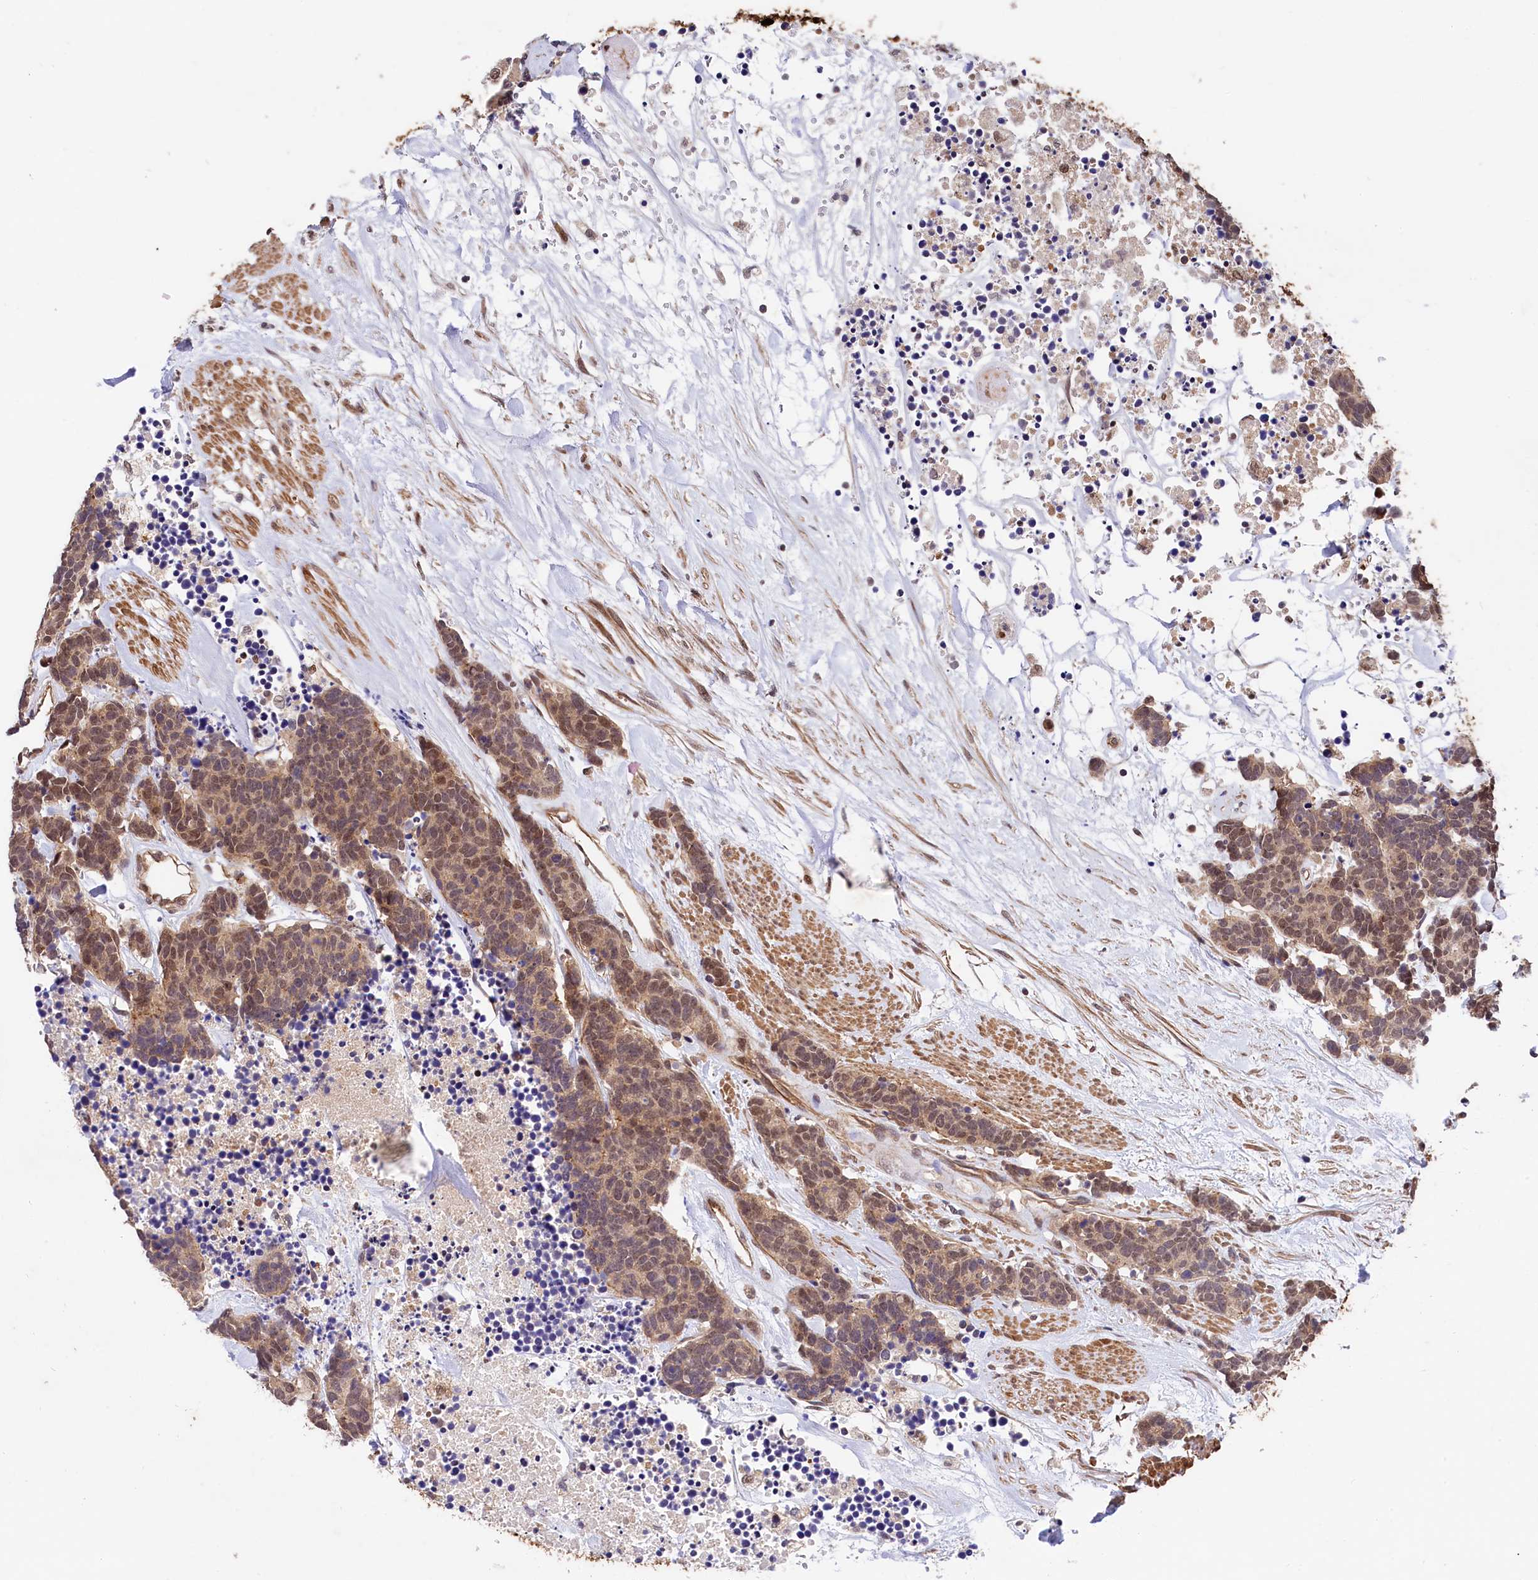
{"staining": {"intensity": "moderate", "quantity": ">75%", "location": "cytoplasmic/membranous"}, "tissue": "carcinoid", "cell_type": "Tumor cells", "image_type": "cancer", "snomed": [{"axis": "morphology", "description": "Carcinoma, NOS"}, {"axis": "morphology", "description": "Carcinoid, malignant, NOS"}, {"axis": "topography", "description": "Urinary bladder"}], "caption": "This histopathology image reveals carcinoid stained with immunohistochemistry to label a protein in brown. The cytoplasmic/membranous of tumor cells show moderate positivity for the protein. Nuclei are counter-stained blue.", "gene": "ARL14EP", "patient": {"sex": "male", "age": 57}}